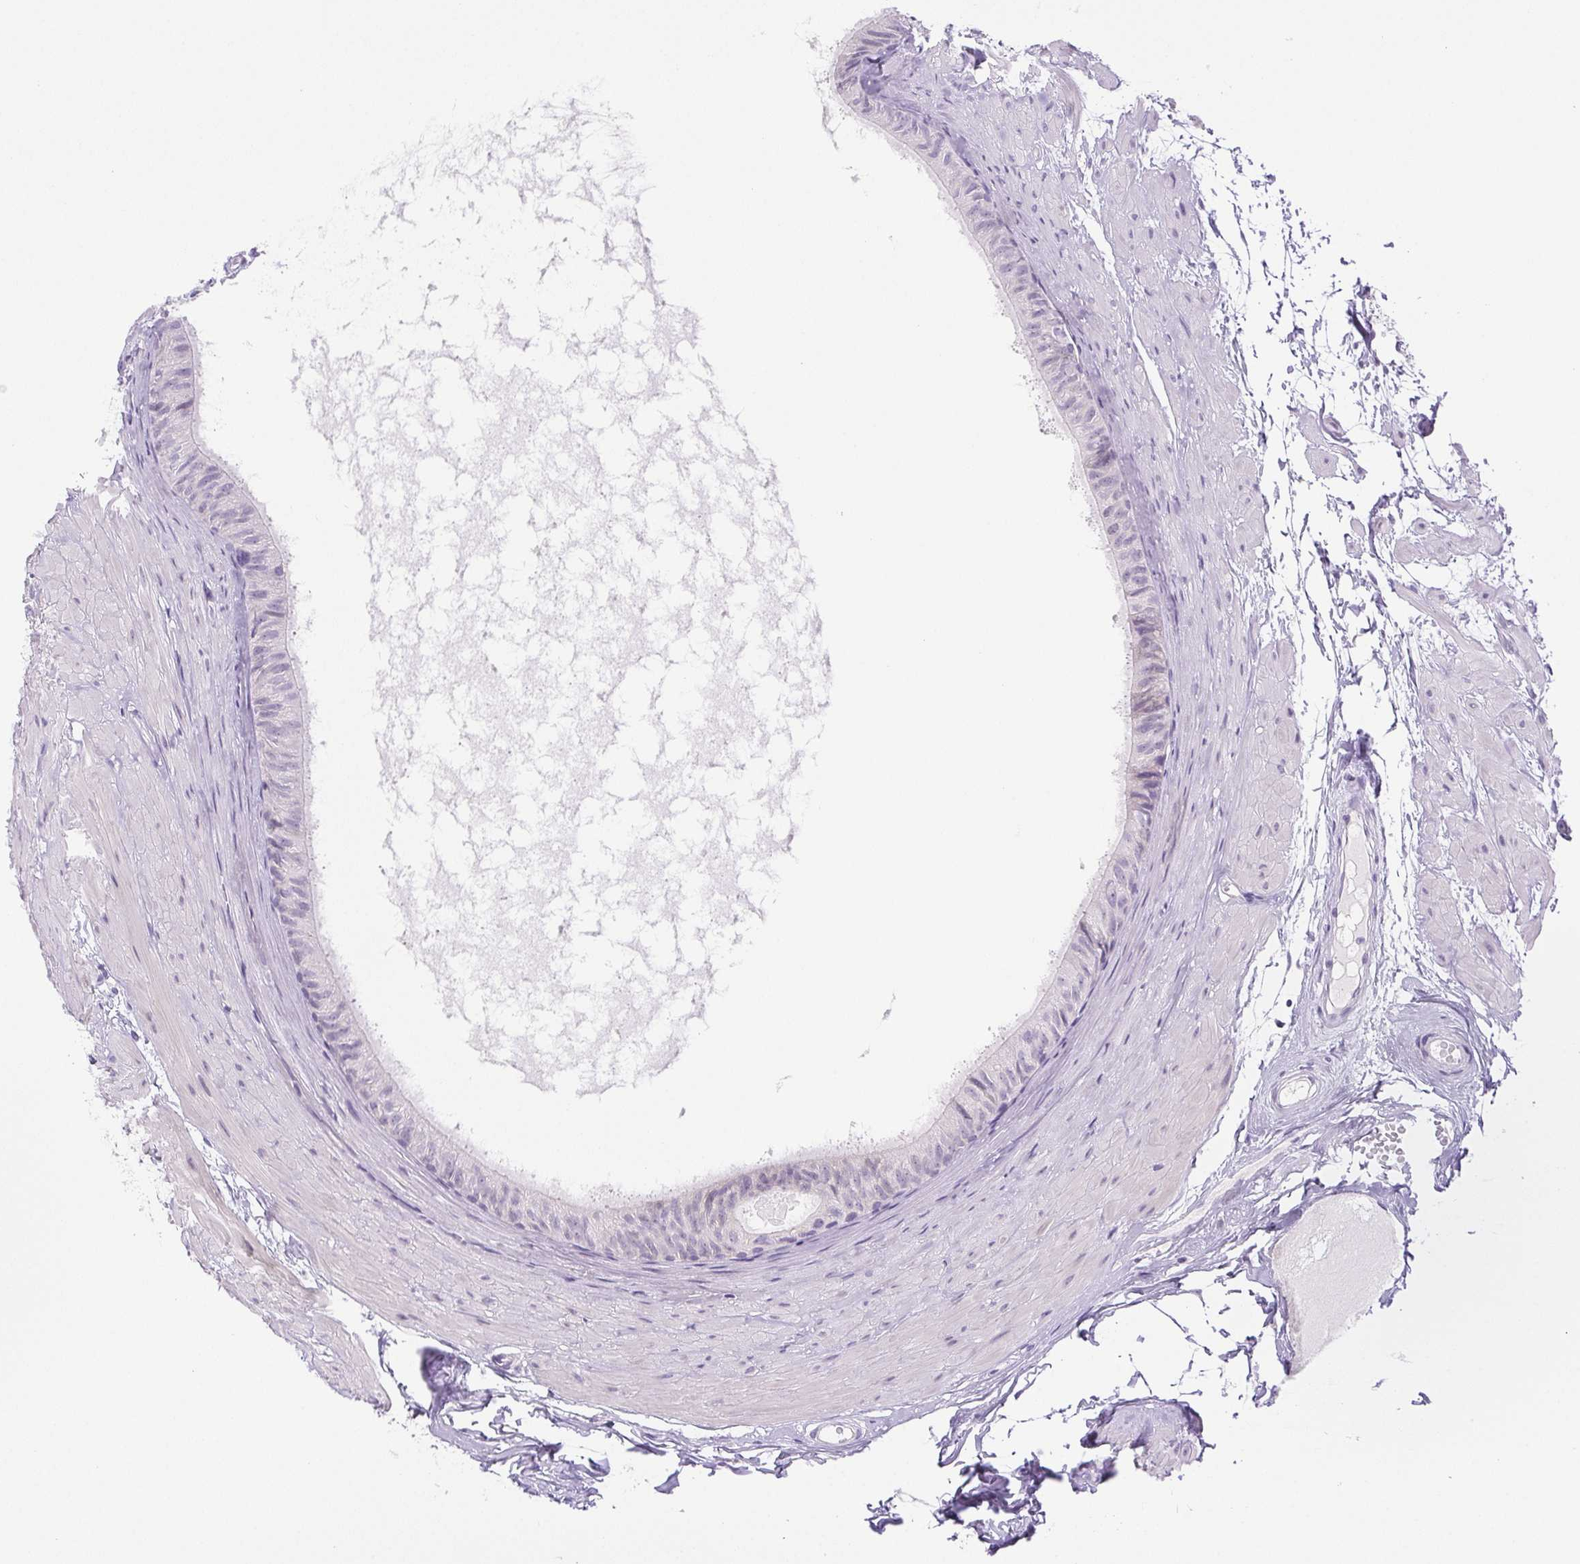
{"staining": {"intensity": "negative", "quantity": "none", "location": "none"}, "tissue": "epididymis", "cell_type": "Glandular cells", "image_type": "normal", "snomed": [{"axis": "morphology", "description": "Normal tissue, NOS"}, {"axis": "topography", "description": "Epididymis"}], "caption": "This is an IHC micrograph of unremarkable epididymis. There is no positivity in glandular cells.", "gene": "PAPPA2", "patient": {"sex": "male", "age": 33}}